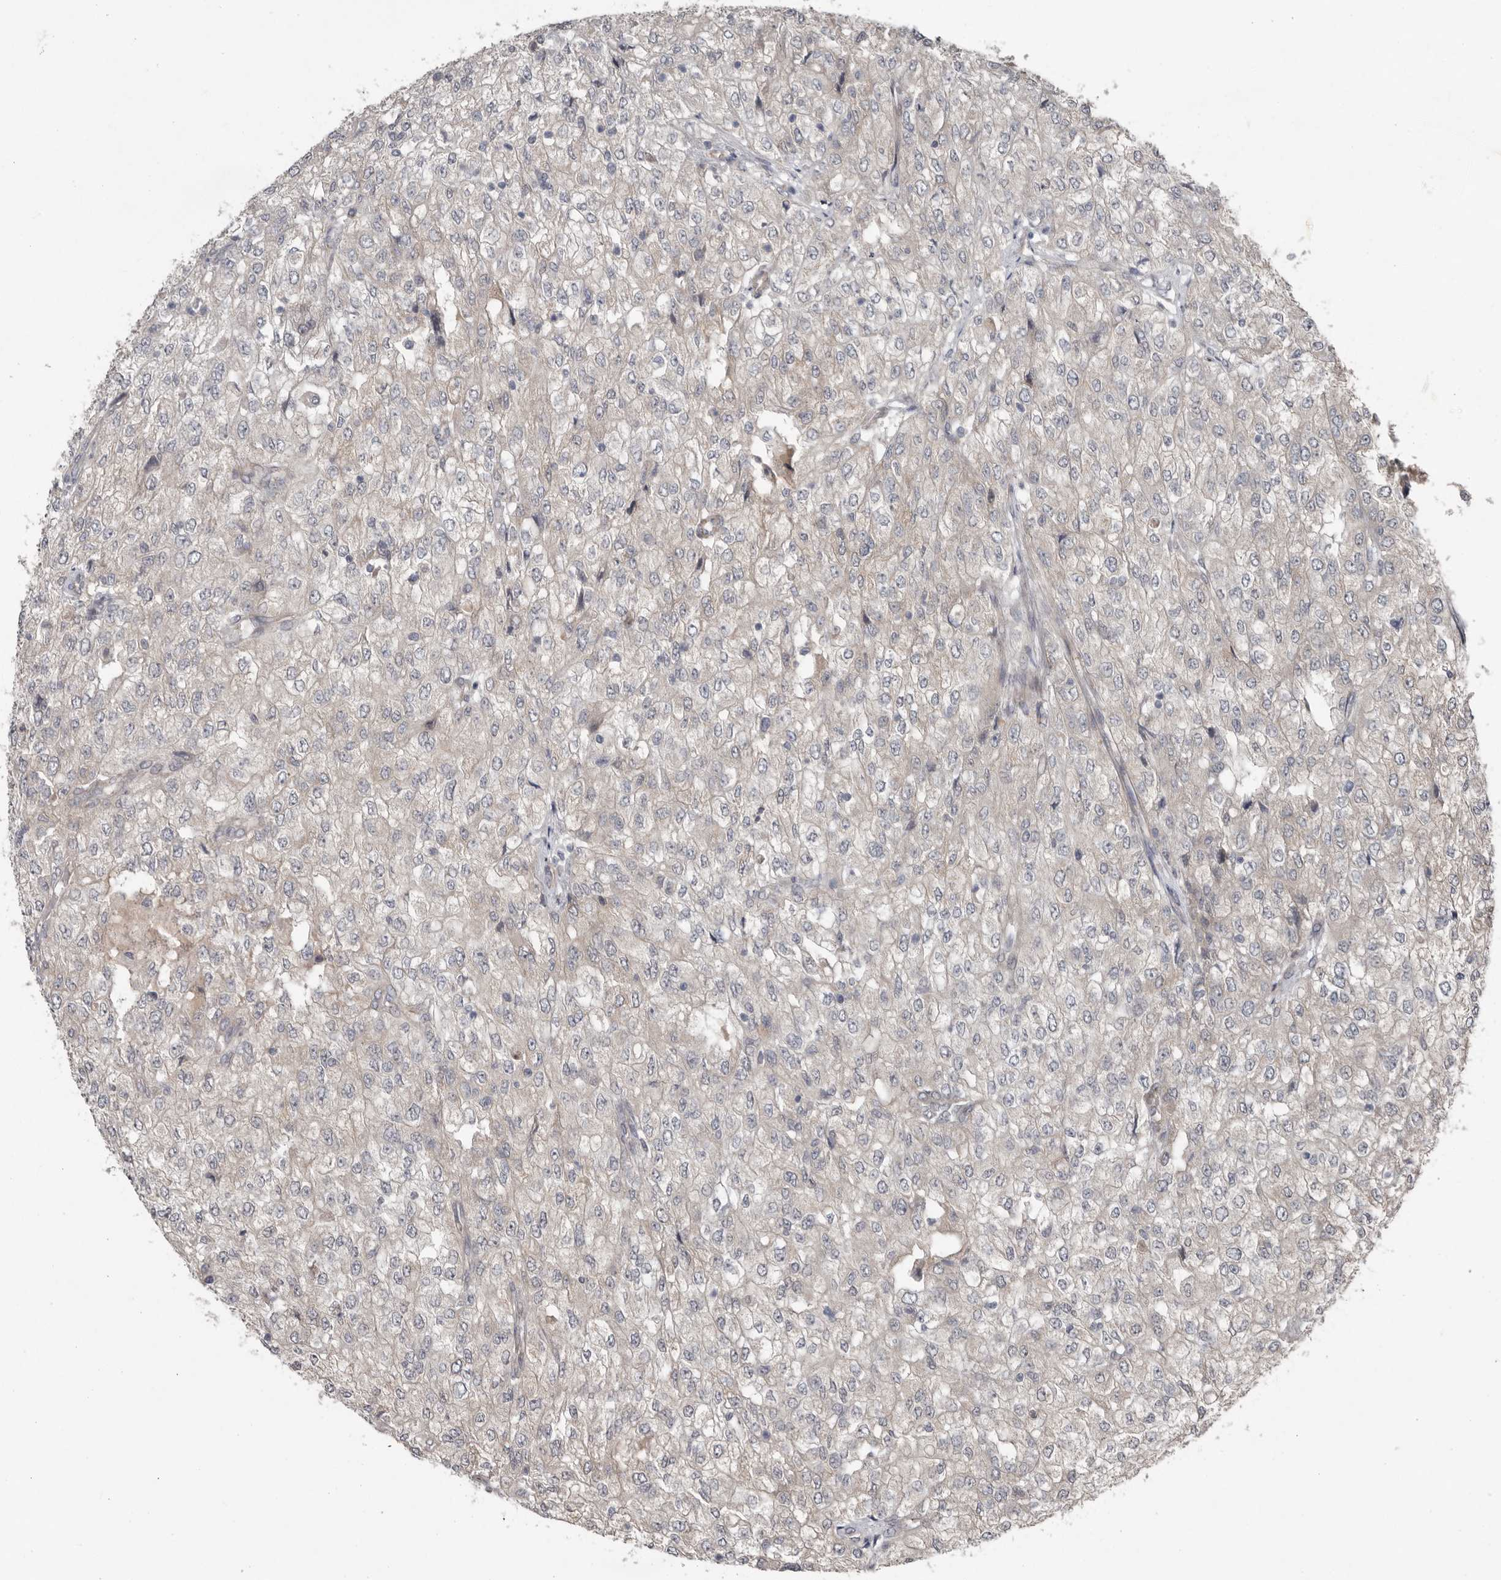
{"staining": {"intensity": "negative", "quantity": "none", "location": "none"}, "tissue": "renal cancer", "cell_type": "Tumor cells", "image_type": "cancer", "snomed": [{"axis": "morphology", "description": "Adenocarcinoma, NOS"}, {"axis": "topography", "description": "Kidney"}], "caption": "The micrograph displays no staining of tumor cells in renal adenocarcinoma. Nuclei are stained in blue.", "gene": "RANBP17", "patient": {"sex": "female", "age": 54}}